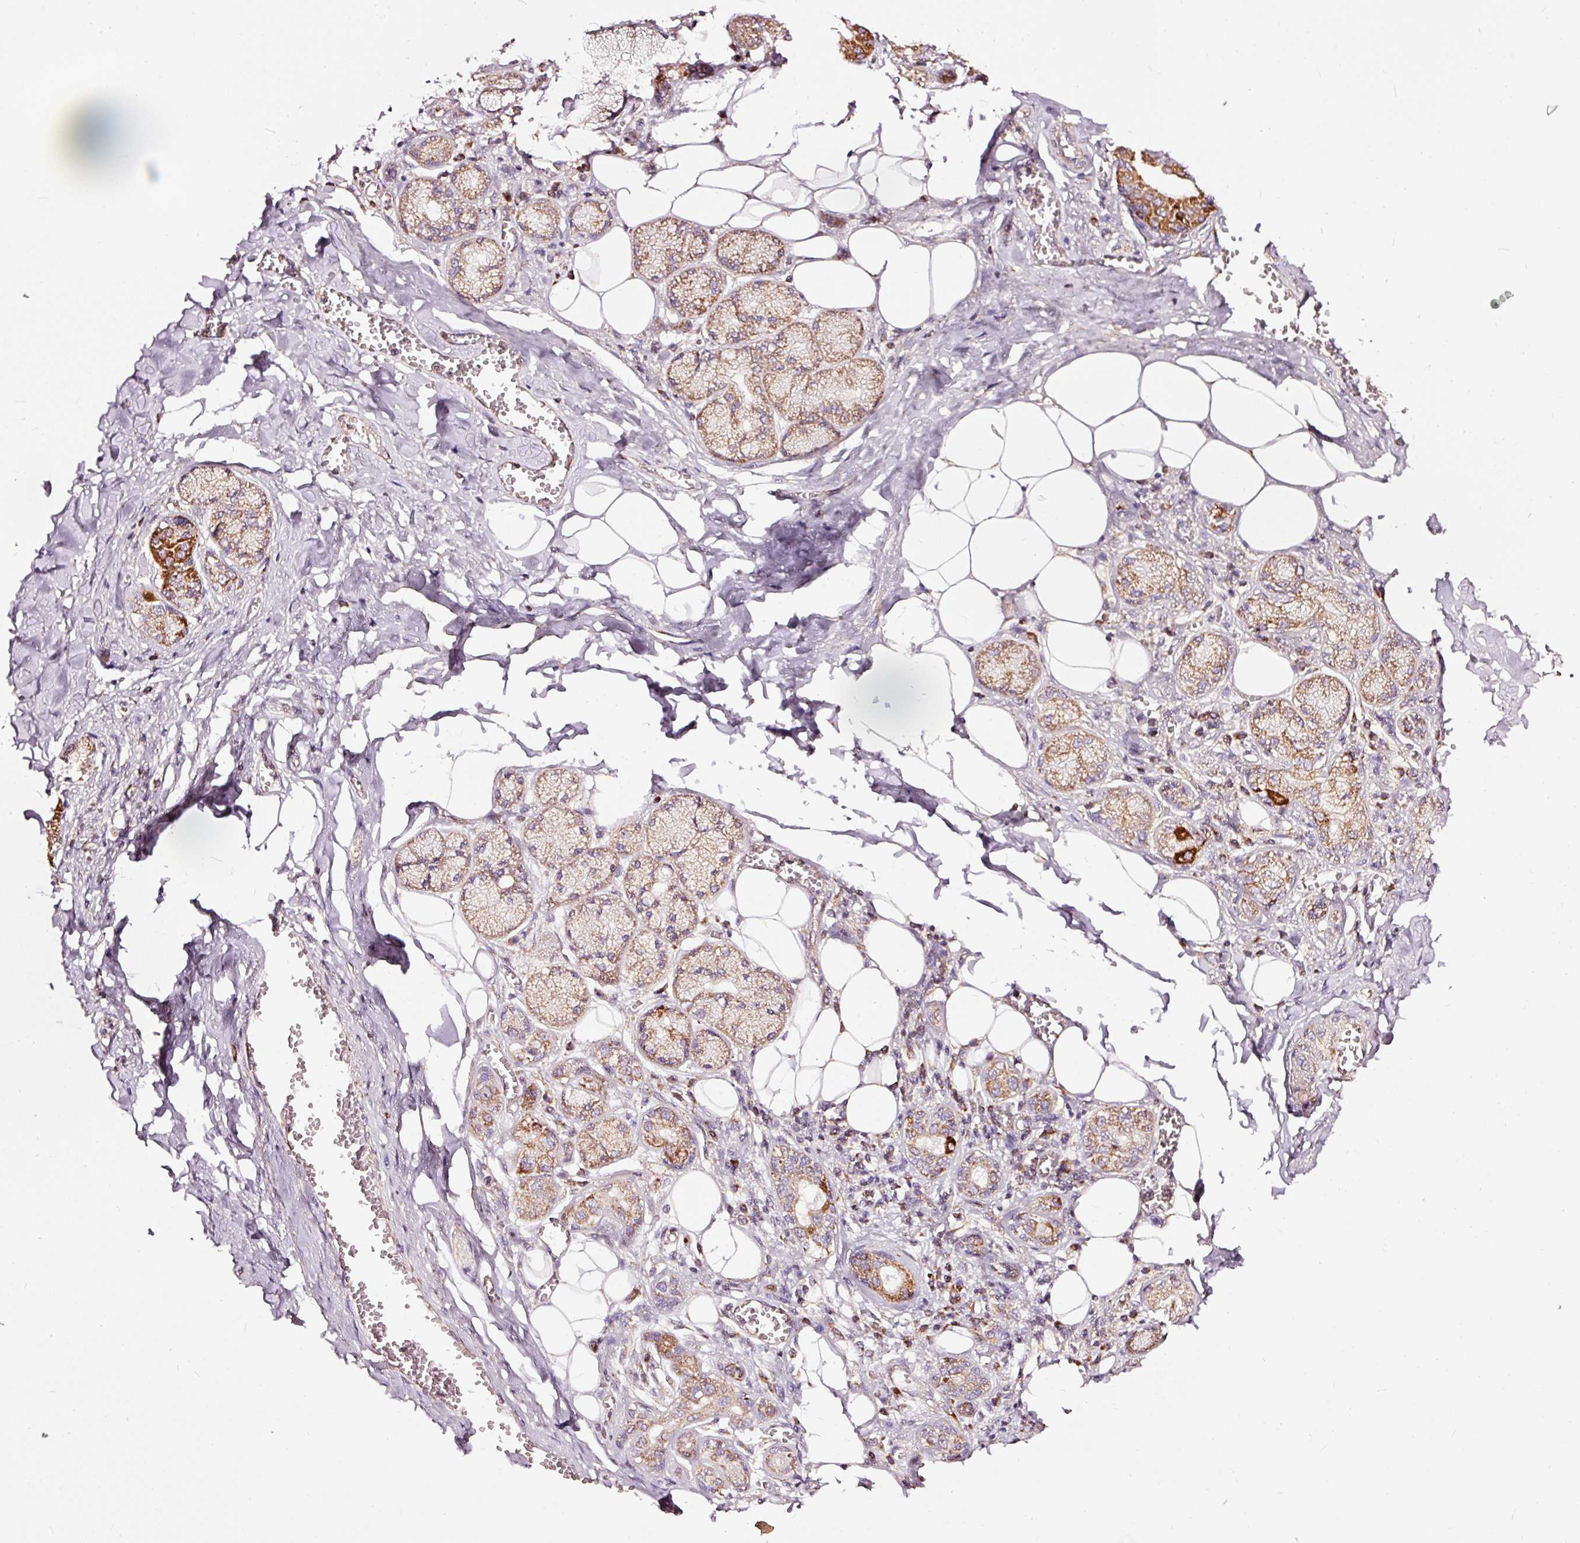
{"staining": {"intensity": "strong", "quantity": "25%-75%", "location": "cytoplasmic/membranous"}, "tissue": "salivary gland", "cell_type": "Glandular cells", "image_type": "normal", "snomed": [{"axis": "morphology", "description": "Normal tissue, NOS"}, {"axis": "topography", "description": "Salivary gland"}], "caption": "A brown stain shows strong cytoplasmic/membranous staining of a protein in glandular cells of unremarkable human salivary gland.", "gene": "TPM1", "patient": {"sex": "male", "age": 74}}